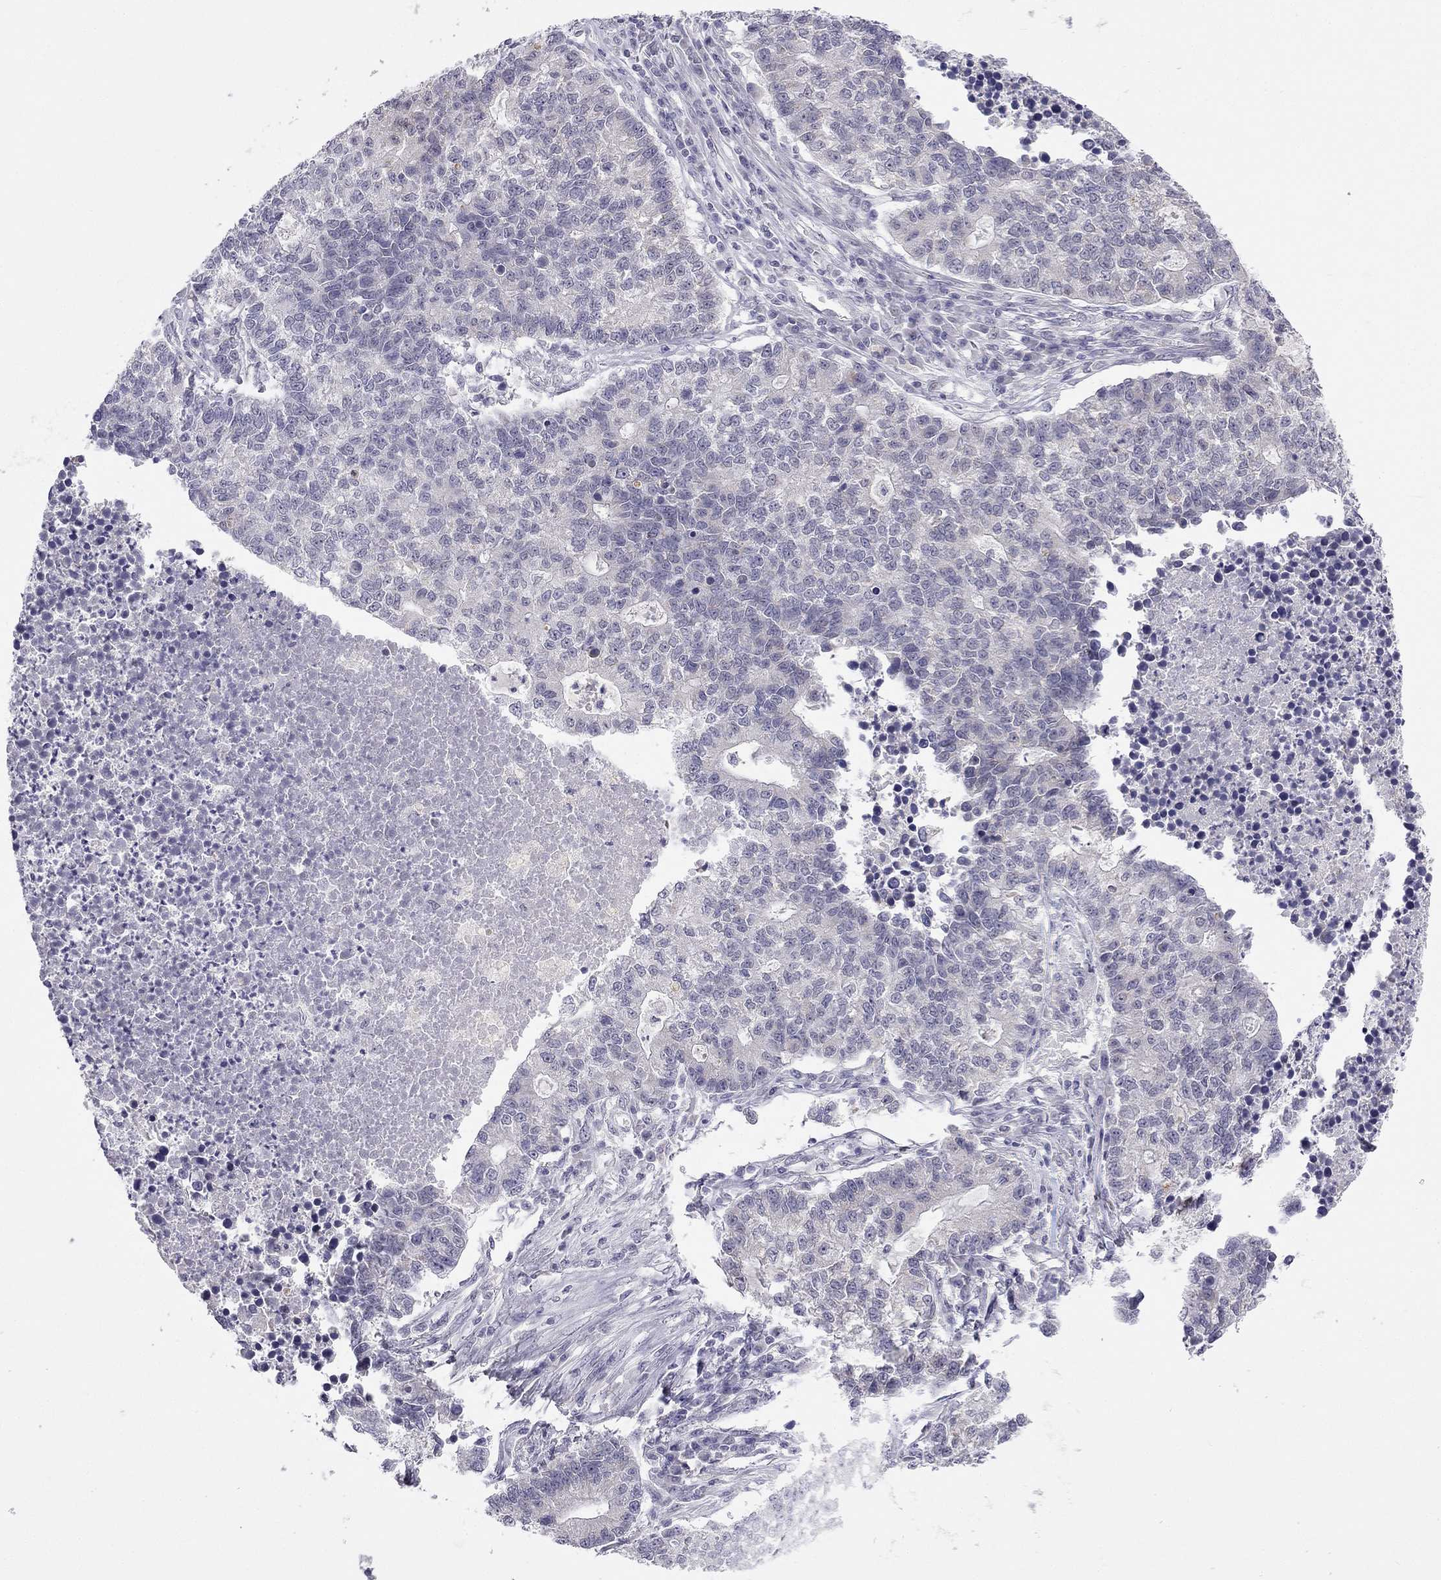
{"staining": {"intensity": "negative", "quantity": "none", "location": "none"}, "tissue": "lung cancer", "cell_type": "Tumor cells", "image_type": "cancer", "snomed": [{"axis": "morphology", "description": "Adenocarcinoma, NOS"}, {"axis": "topography", "description": "Lung"}], "caption": "This is an IHC histopathology image of human lung cancer. There is no expression in tumor cells.", "gene": "C5orf49", "patient": {"sex": "male", "age": 57}}